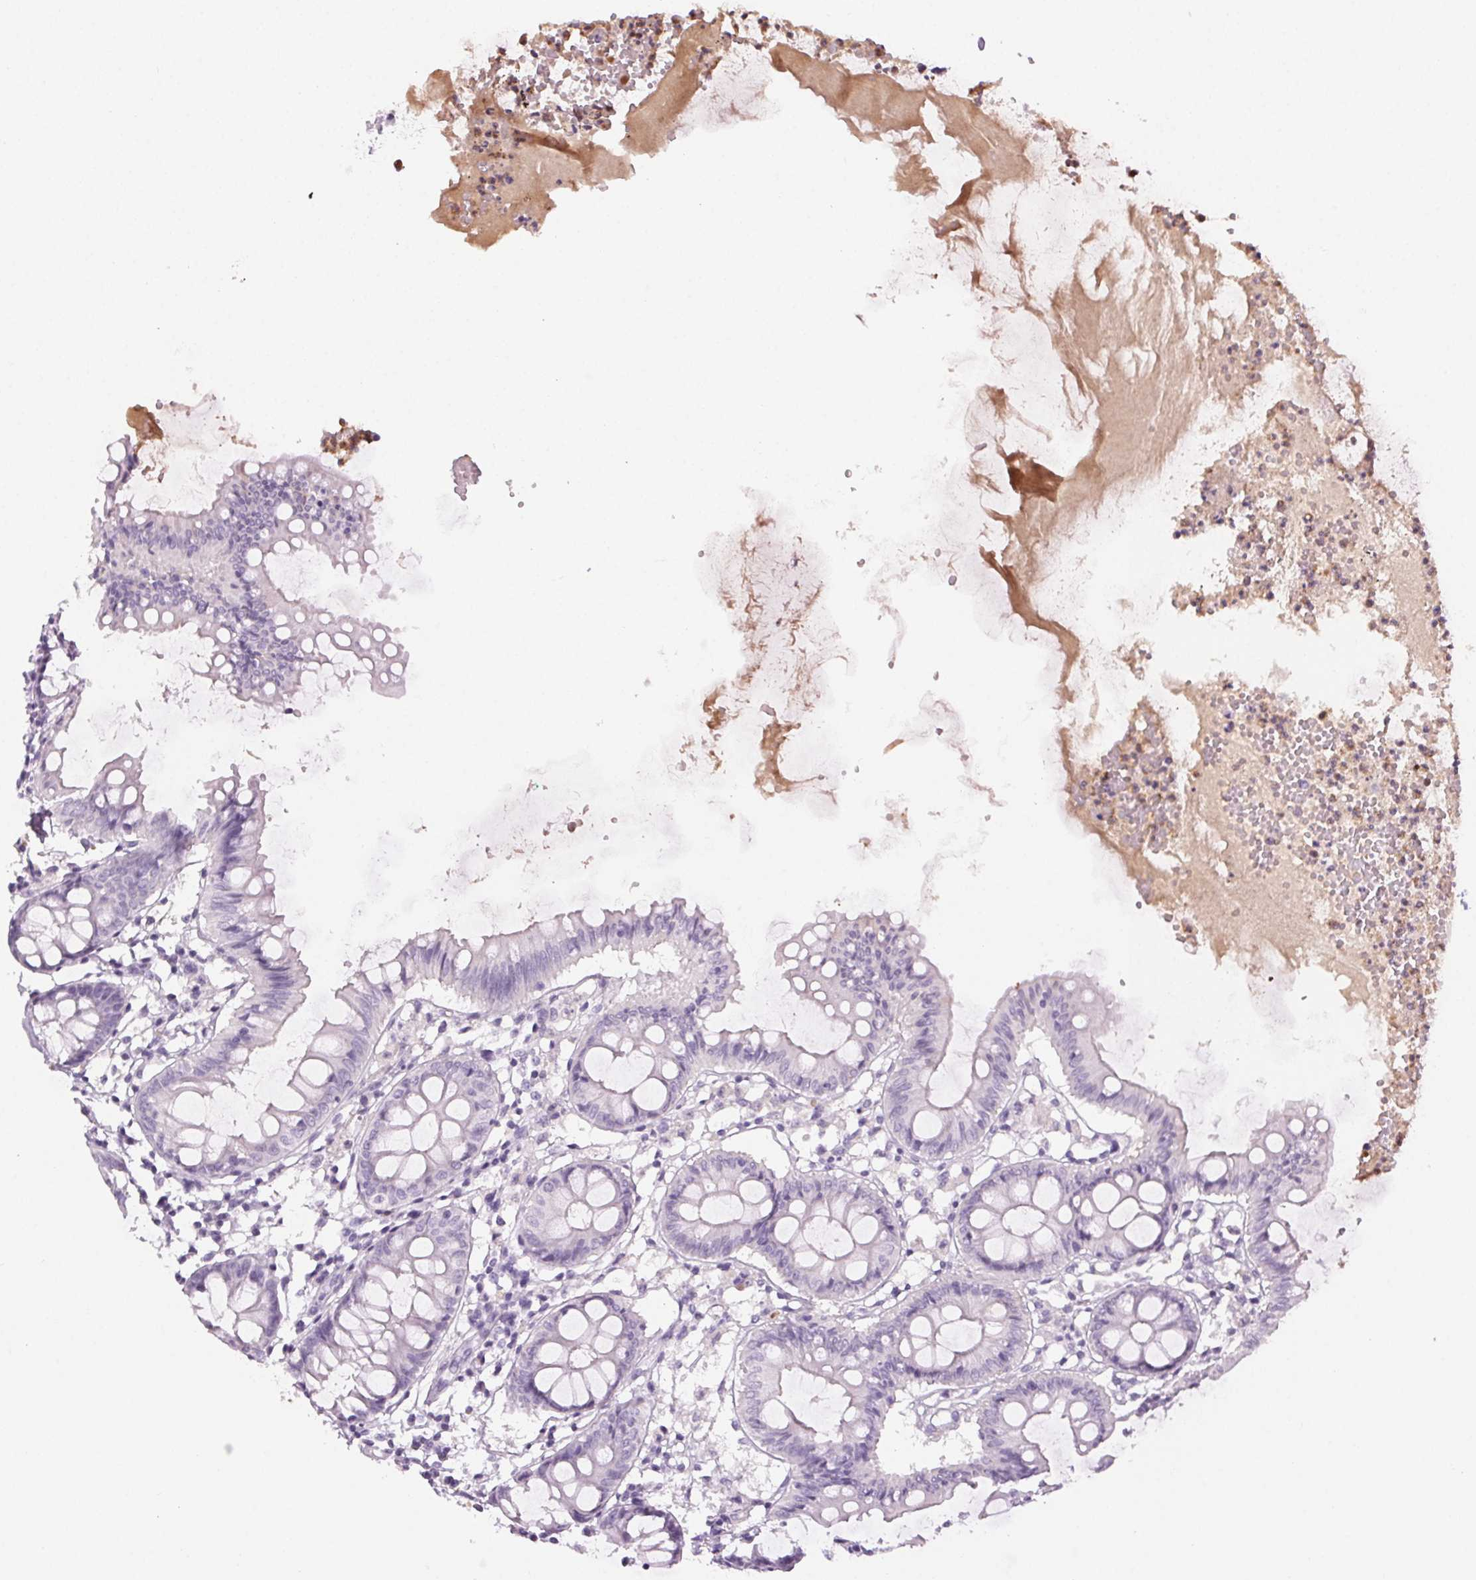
{"staining": {"intensity": "negative", "quantity": "none", "location": "none"}, "tissue": "colon", "cell_type": "Endothelial cells", "image_type": "normal", "snomed": [{"axis": "morphology", "description": "Normal tissue, NOS"}, {"axis": "topography", "description": "Colon"}], "caption": "Immunohistochemistry micrograph of benign colon stained for a protein (brown), which displays no expression in endothelial cells.", "gene": "MPO", "patient": {"sex": "female", "age": 84}}